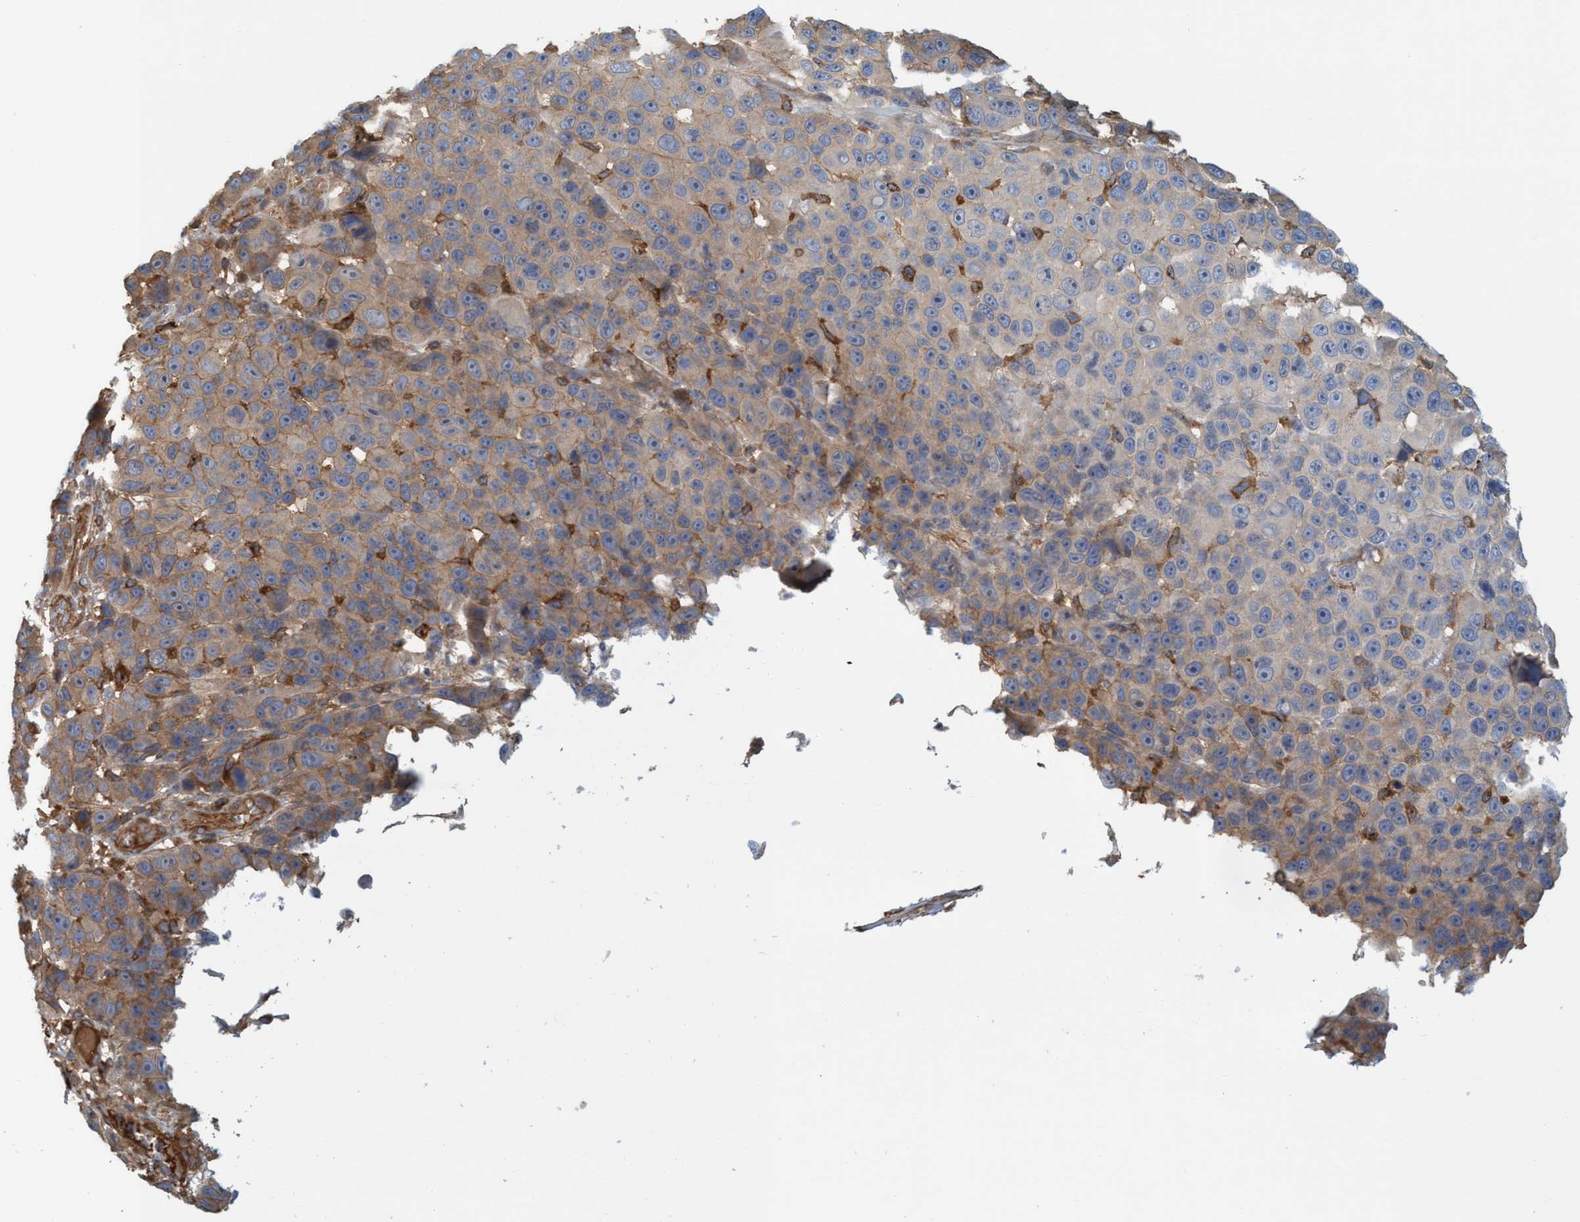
{"staining": {"intensity": "weak", "quantity": "25%-75%", "location": "cytoplasmic/membranous"}, "tissue": "melanoma", "cell_type": "Tumor cells", "image_type": "cancer", "snomed": [{"axis": "morphology", "description": "Malignant melanoma, NOS"}, {"axis": "topography", "description": "Skin"}], "caption": "The micrograph reveals staining of melanoma, revealing weak cytoplasmic/membranous protein staining (brown color) within tumor cells.", "gene": "SPECC1", "patient": {"sex": "male", "age": 53}}